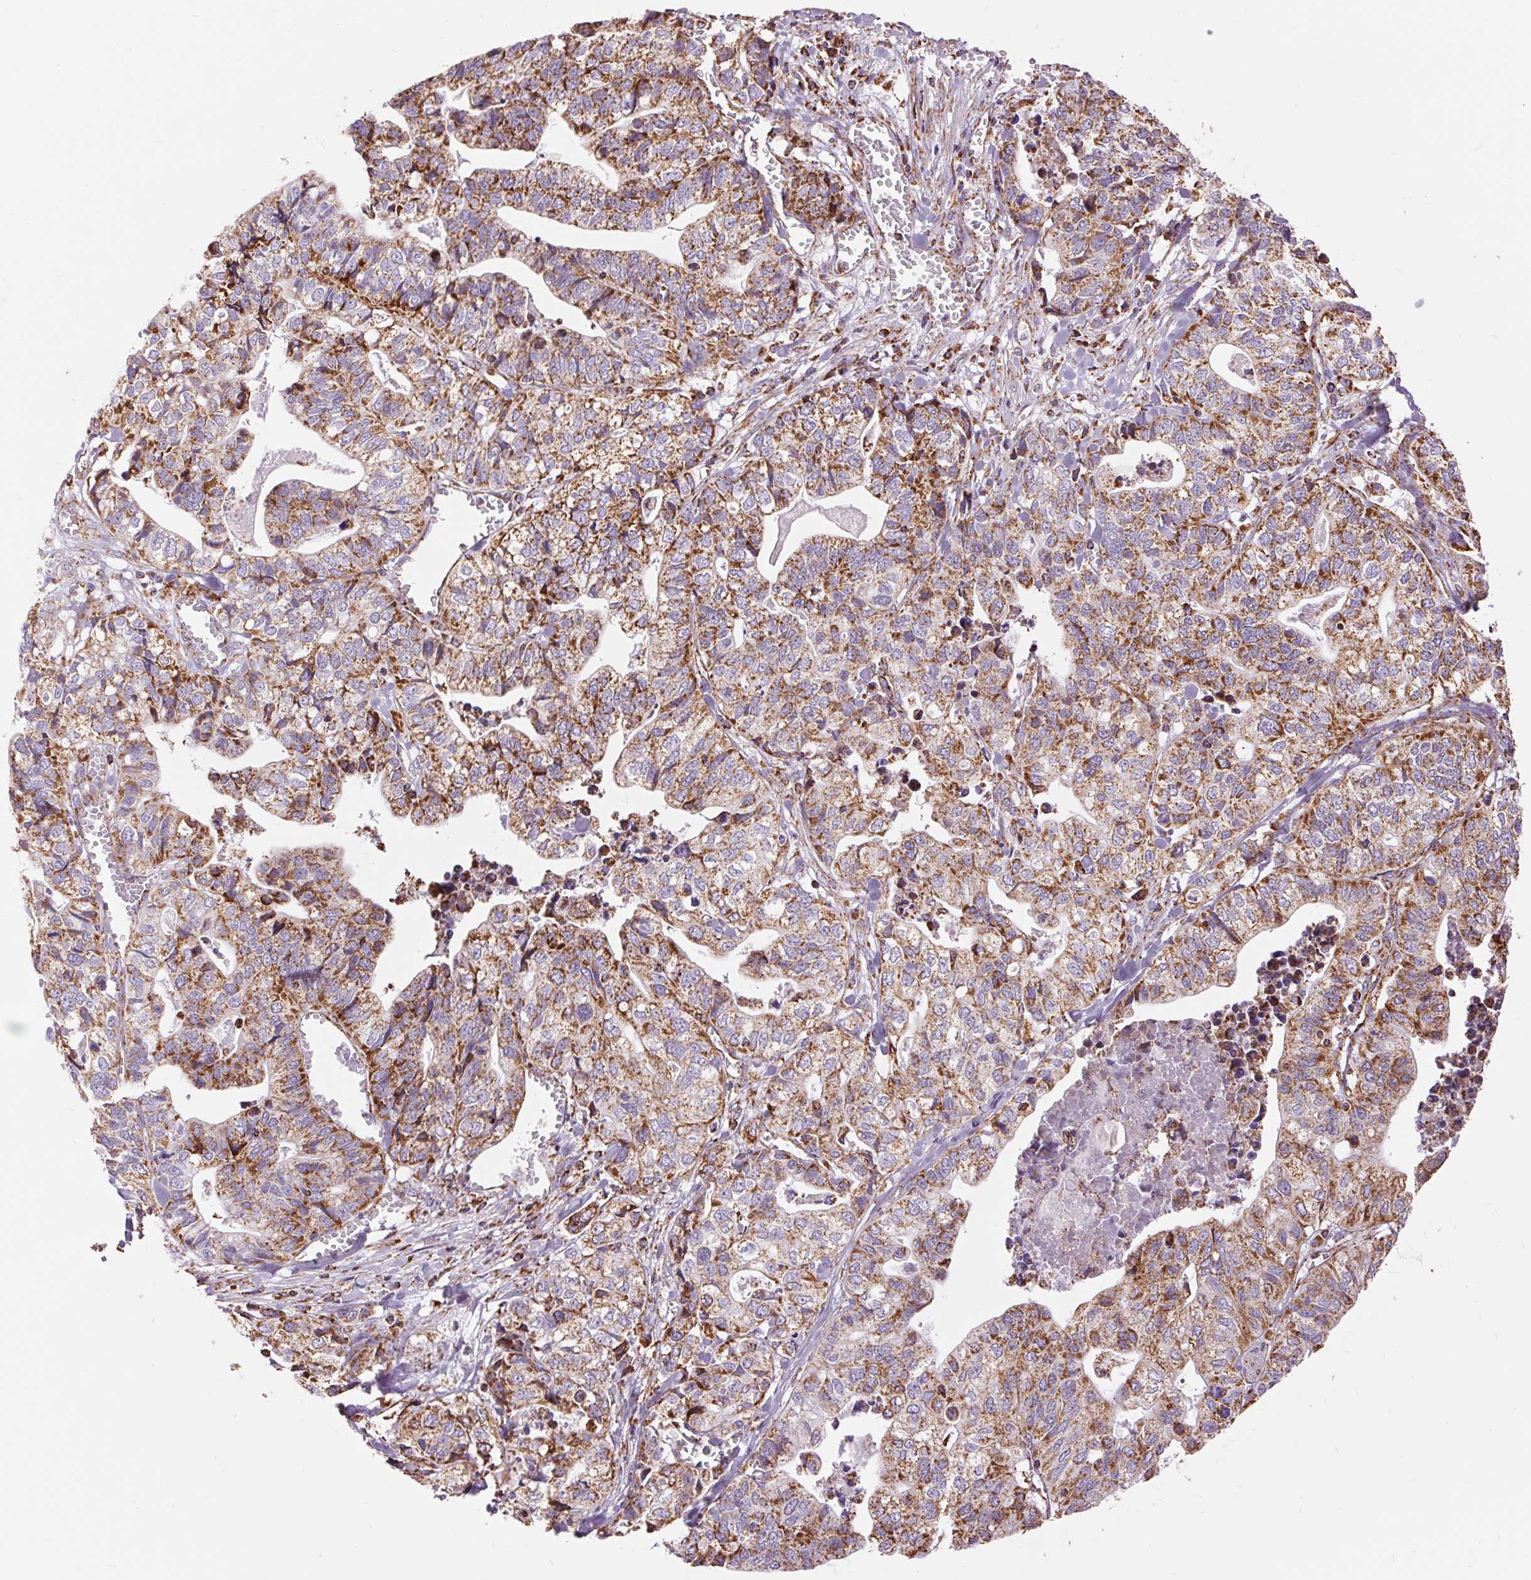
{"staining": {"intensity": "strong", "quantity": ">75%", "location": "cytoplasmic/membranous"}, "tissue": "stomach cancer", "cell_type": "Tumor cells", "image_type": "cancer", "snomed": [{"axis": "morphology", "description": "Adenocarcinoma, NOS"}, {"axis": "topography", "description": "Stomach, upper"}], "caption": "Immunohistochemistry (DAB (3,3'-diaminobenzidine)) staining of human stomach adenocarcinoma exhibits strong cytoplasmic/membranous protein positivity in approximately >75% of tumor cells.", "gene": "ATP5PB", "patient": {"sex": "female", "age": 67}}